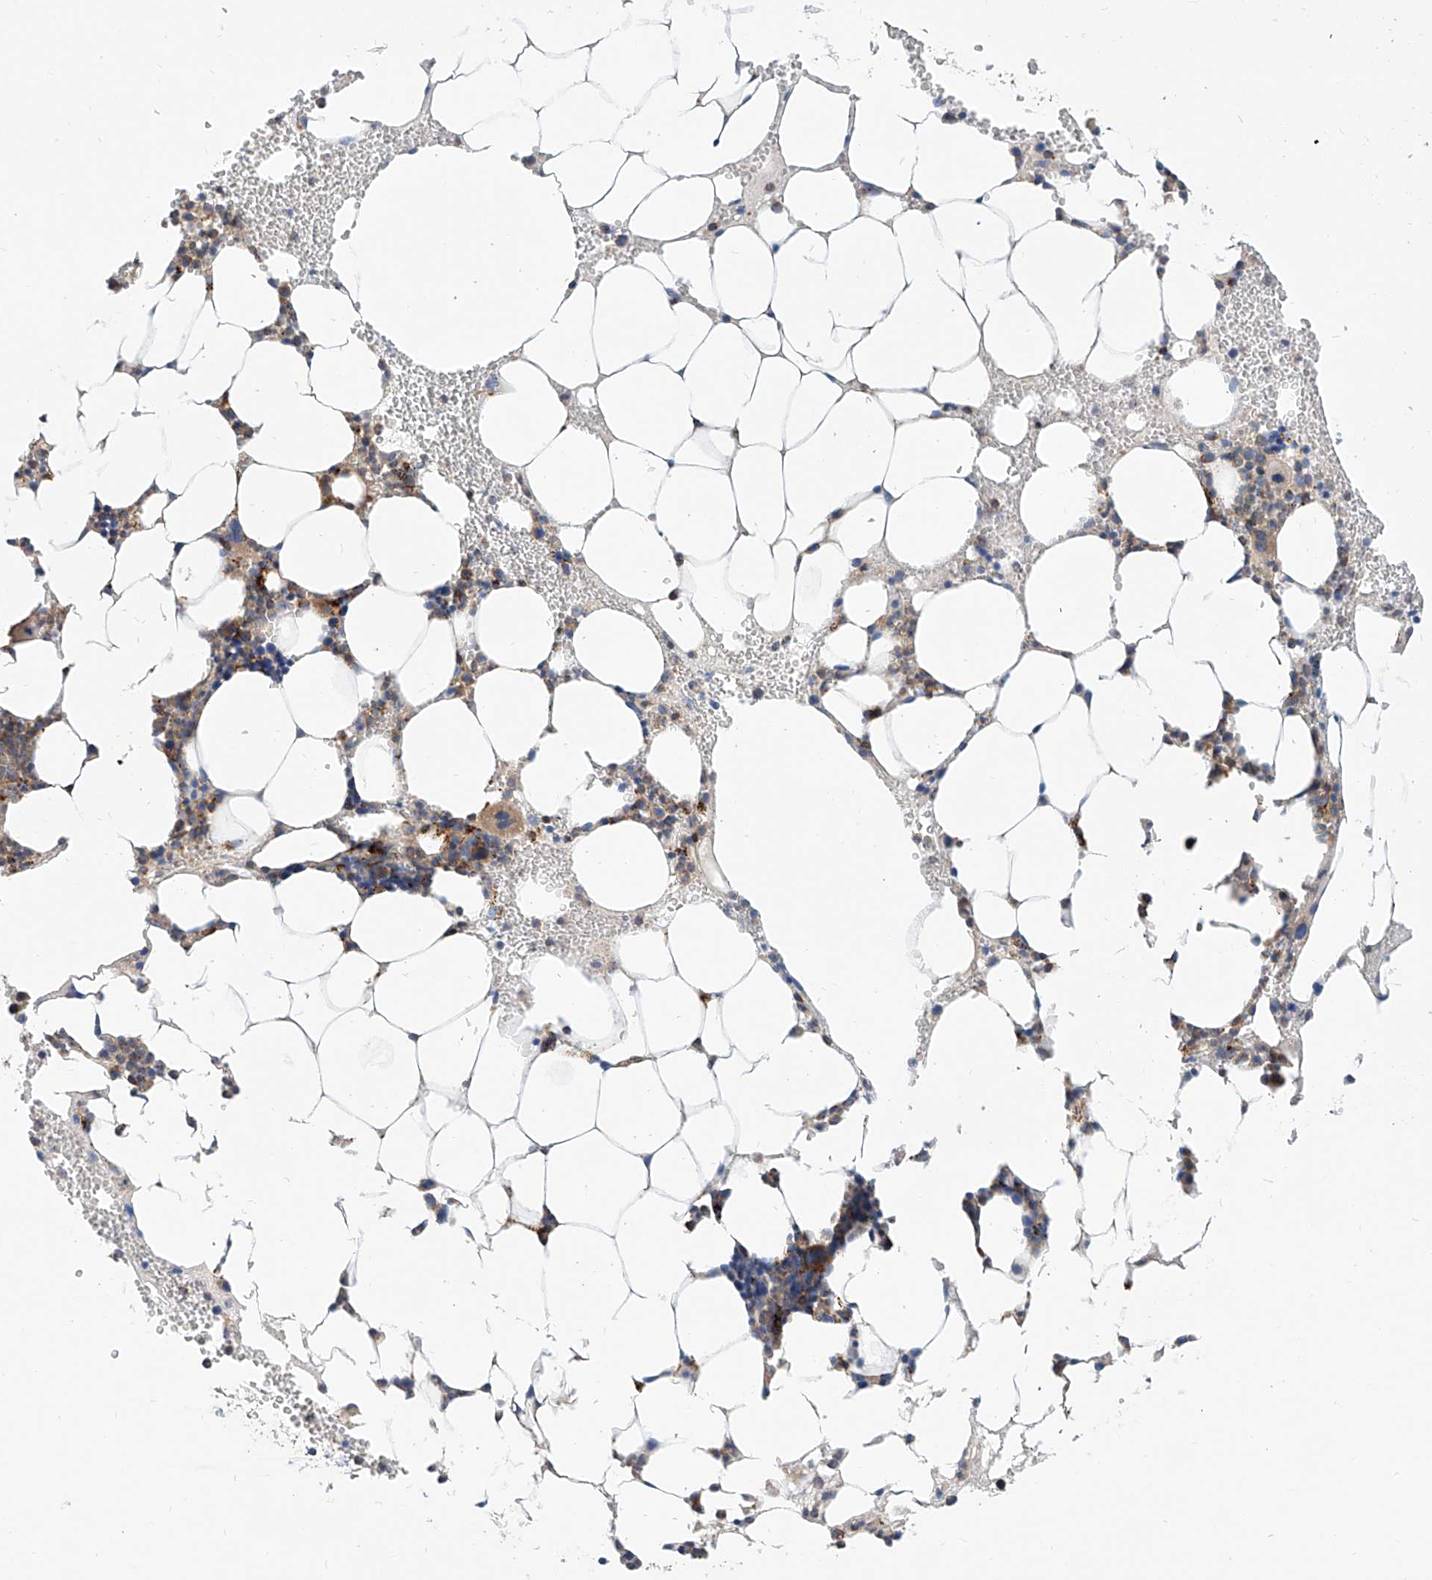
{"staining": {"intensity": "weak", "quantity": "25%-75%", "location": "cytoplasmic/membranous"}, "tissue": "bone marrow", "cell_type": "Hematopoietic cells", "image_type": "normal", "snomed": [{"axis": "morphology", "description": "Normal tissue, NOS"}, {"axis": "morphology", "description": "Inflammation, NOS"}, {"axis": "topography", "description": "Bone marrow"}], "caption": "Bone marrow stained with DAB (3,3'-diaminobenzidine) immunohistochemistry (IHC) displays low levels of weak cytoplasmic/membranous staining in approximately 25%-75% of hematopoietic cells.", "gene": "CPNE5", "patient": {"sex": "female", "age": 78}}